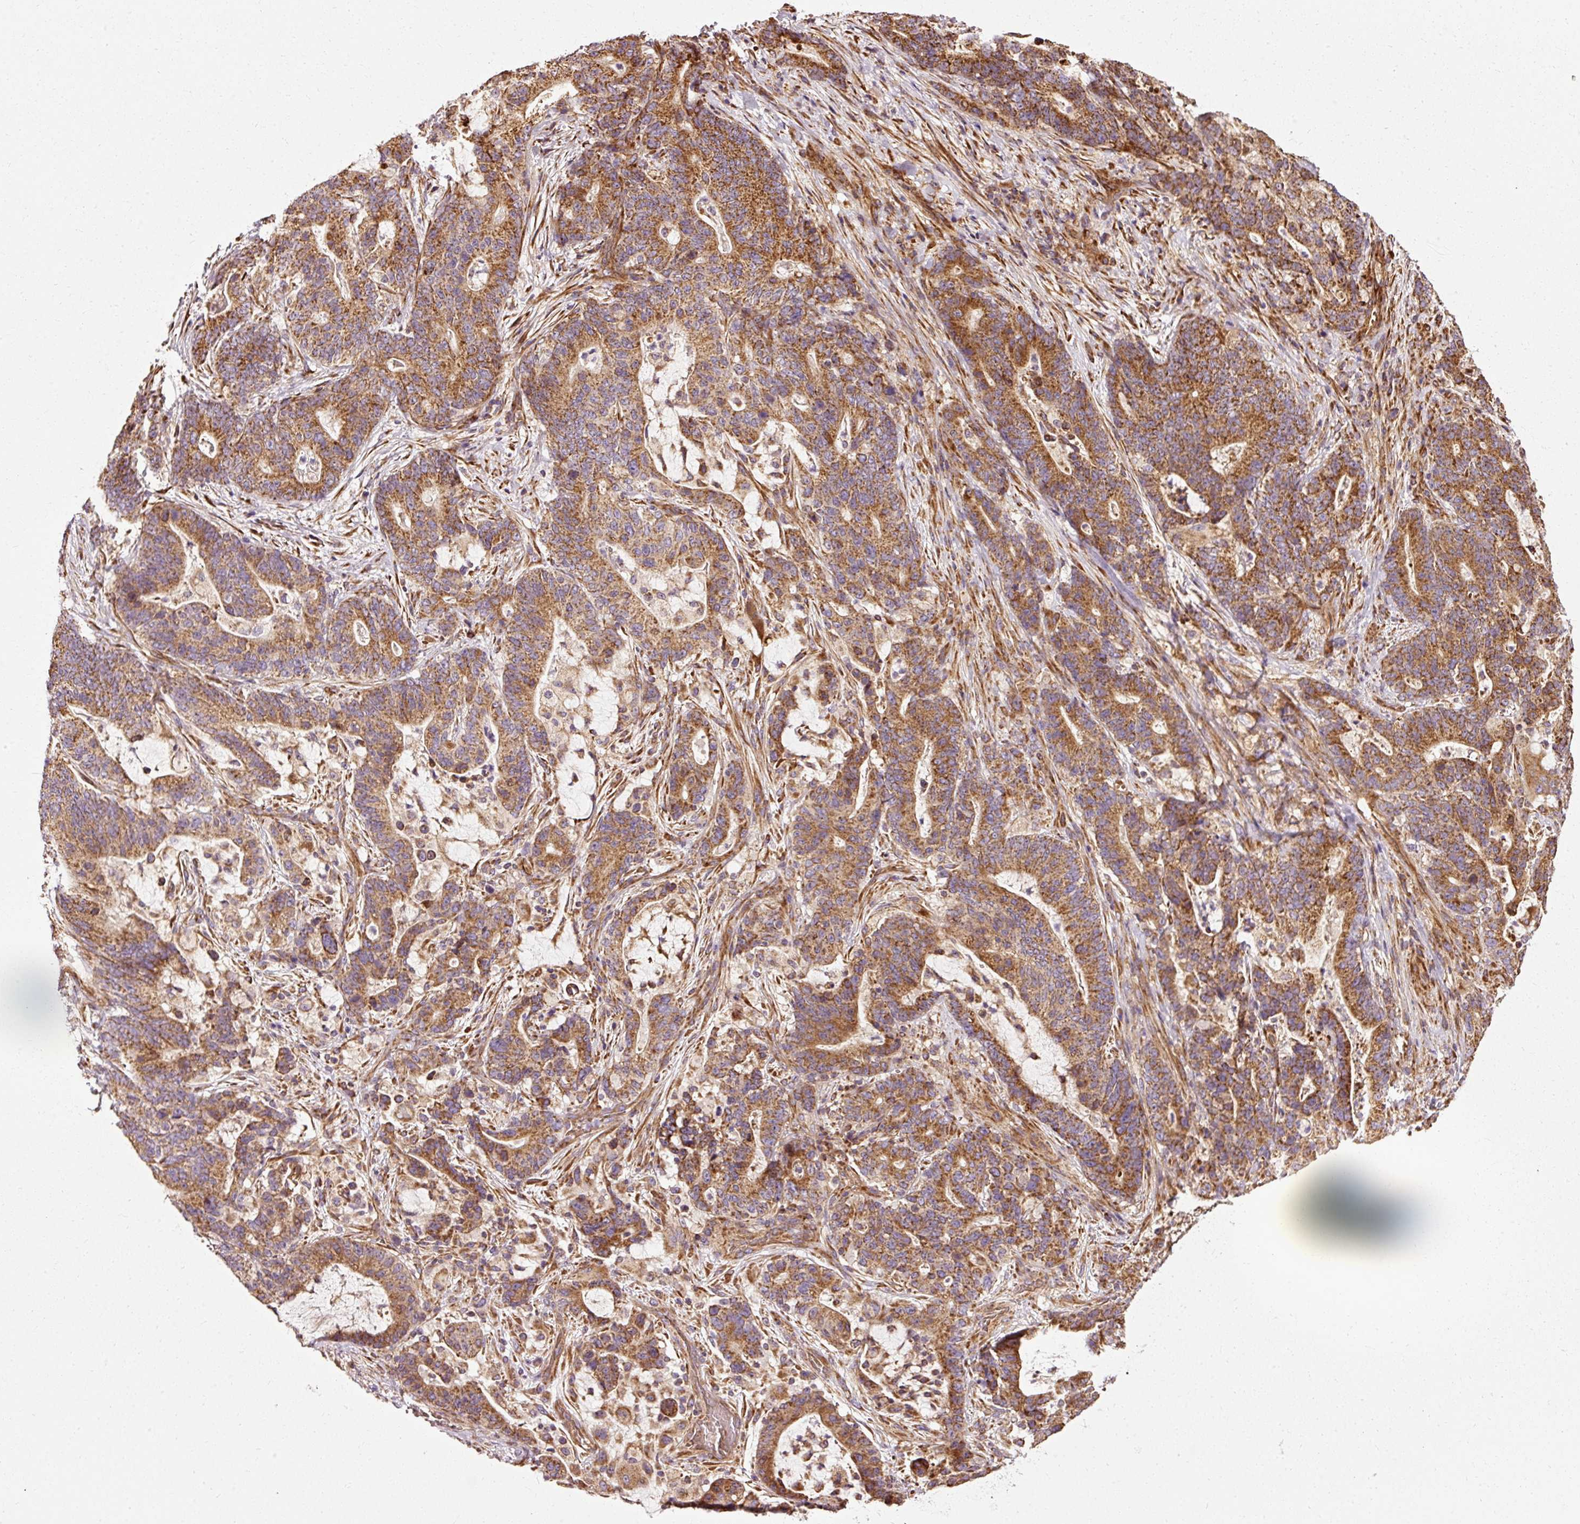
{"staining": {"intensity": "moderate", "quantity": ">75%", "location": "cytoplasmic/membranous"}, "tissue": "stomach cancer", "cell_type": "Tumor cells", "image_type": "cancer", "snomed": [{"axis": "morphology", "description": "Normal tissue, NOS"}, {"axis": "morphology", "description": "Adenocarcinoma, NOS"}, {"axis": "topography", "description": "Stomach"}], "caption": "Human stomach cancer (adenocarcinoma) stained for a protein (brown) shows moderate cytoplasmic/membranous positive staining in approximately >75% of tumor cells.", "gene": "ISCU", "patient": {"sex": "female", "age": 64}}